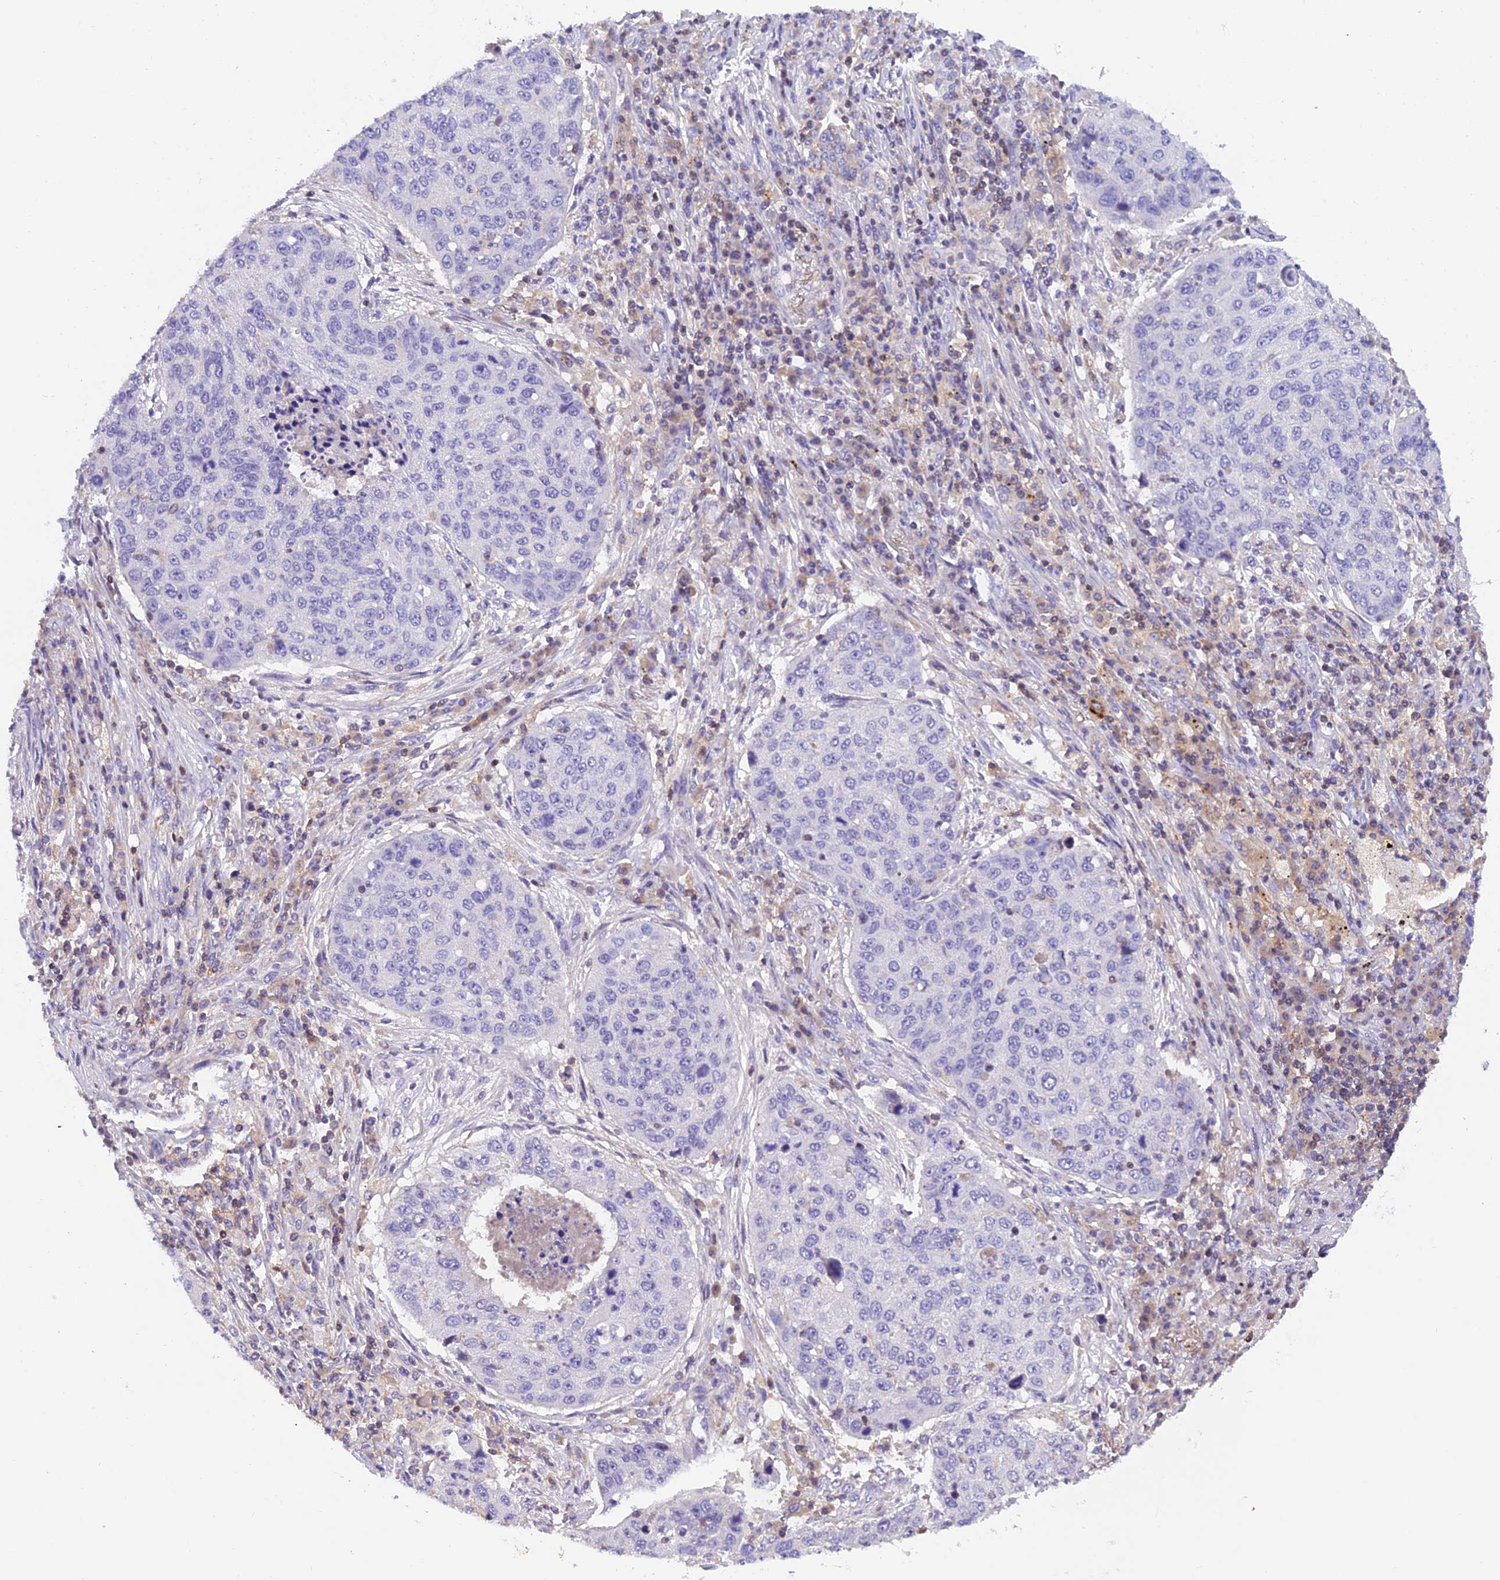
{"staining": {"intensity": "negative", "quantity": "none", "location": "none"}, "tissue": "lung cancer", "cell_type": "Tumor cells", "image_type": "cancer", "snomed": [{"axis": "morphology", "description": "Squamous cell carcinoma, NOS"}, {"axis": "topography", "description": "Lung"}], "caption": "Tumor cells are negative for brown protein staining in lung cancer. (DAB immunohistochemistry (IHC) with hematoxylin counter stain).", "gene": "LPXN", "patient": {"sex": "female", "age": 63}}